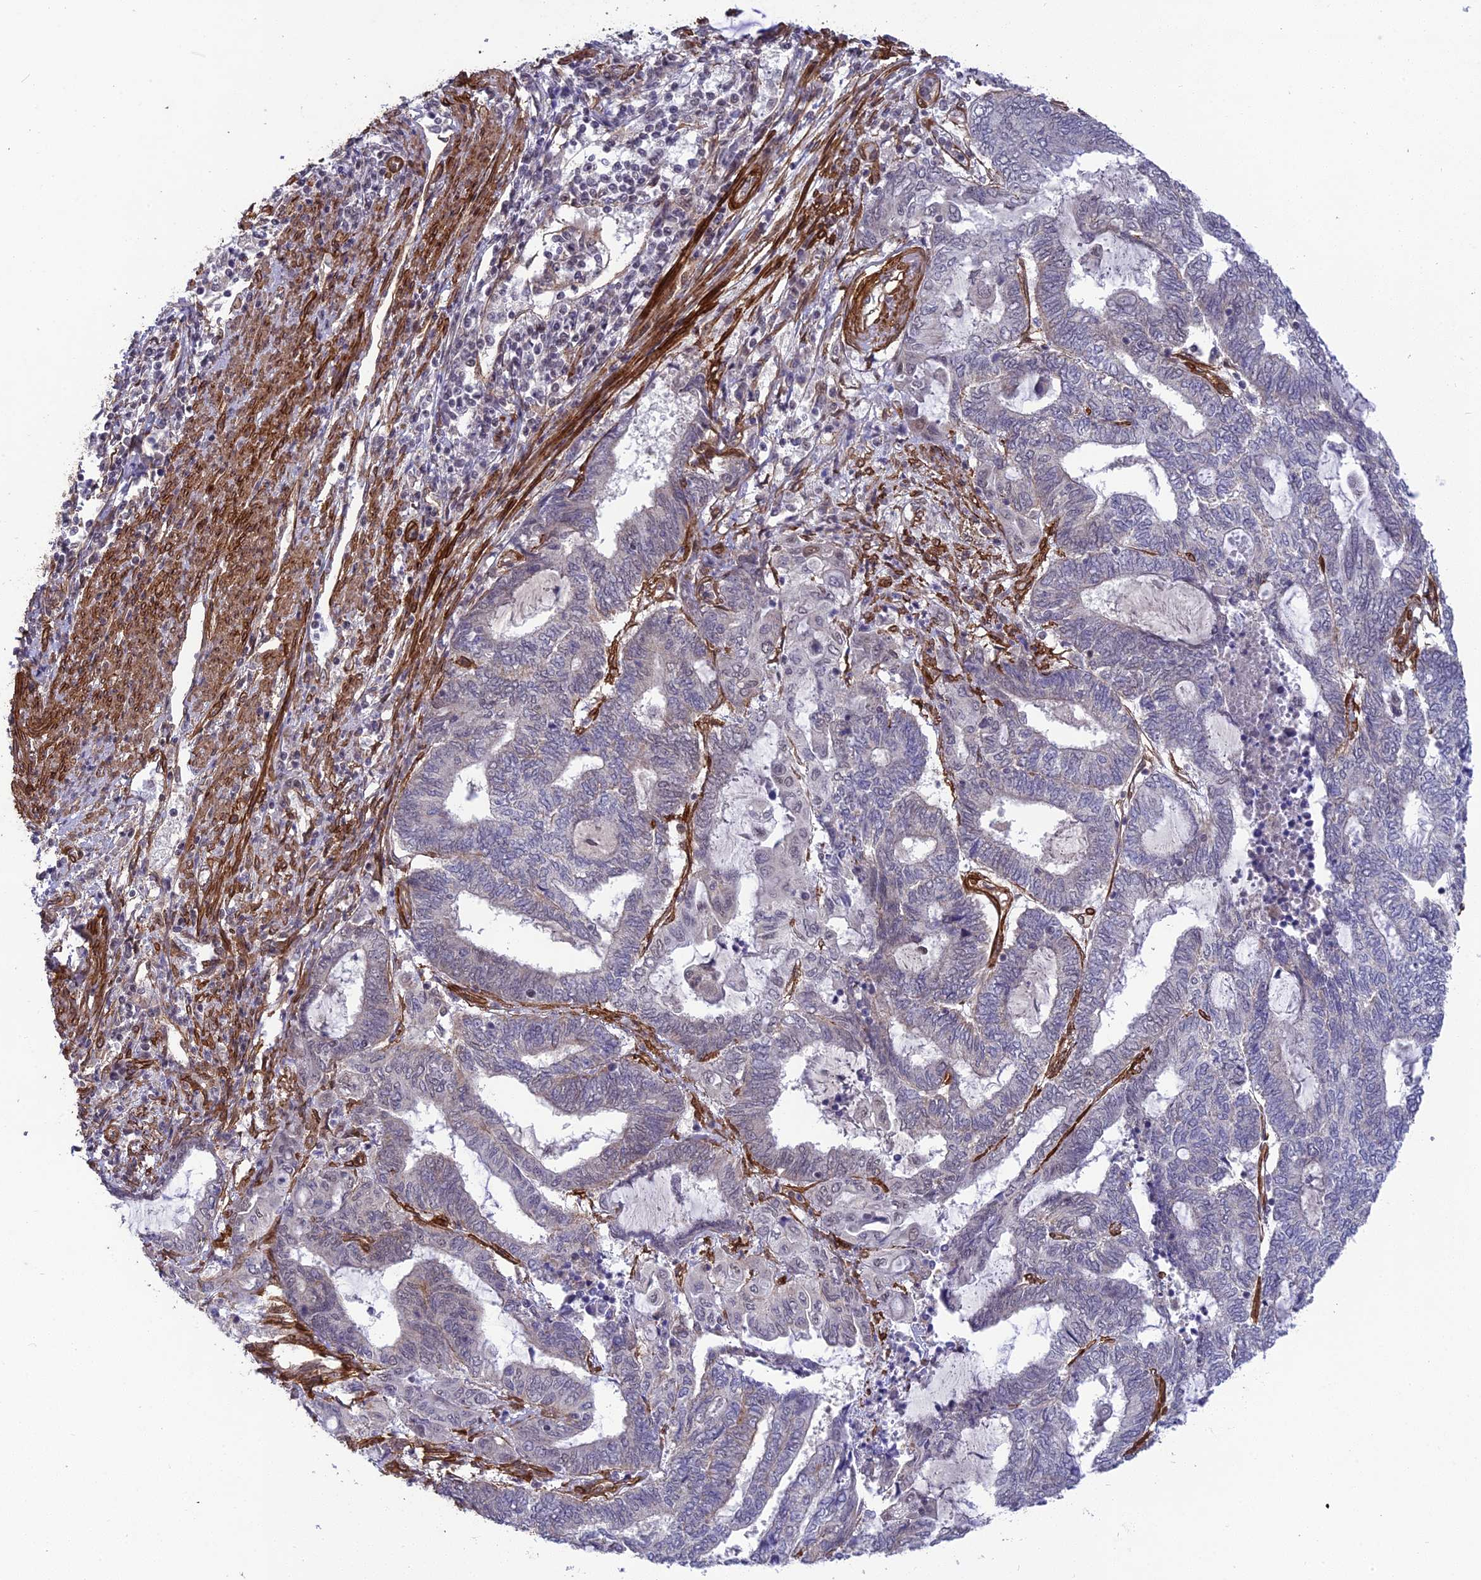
{"staining": {"intensity": "negative", "quantity": "none", "location": "none"}, "tissue": "endometrial cancer", "cell_type": "Tumor cells", "image_type": "cancer", "snomed": [{"axis": "morphology", "description": "Adenocarcinoma, NOS"}, {"axis": "topography", "description": "Uterus"}, {"axis": "topography", "description": "Endometrium"}], "caption": "Immunohistochemistry (IHC) micrograph of neoplastic tissue: endometrial adenocarcinoma stained with DAB reveals no significant protein staining in tumor cells.", "gene": "TNS1", "patient": {"sex": "female", "age": 70}}